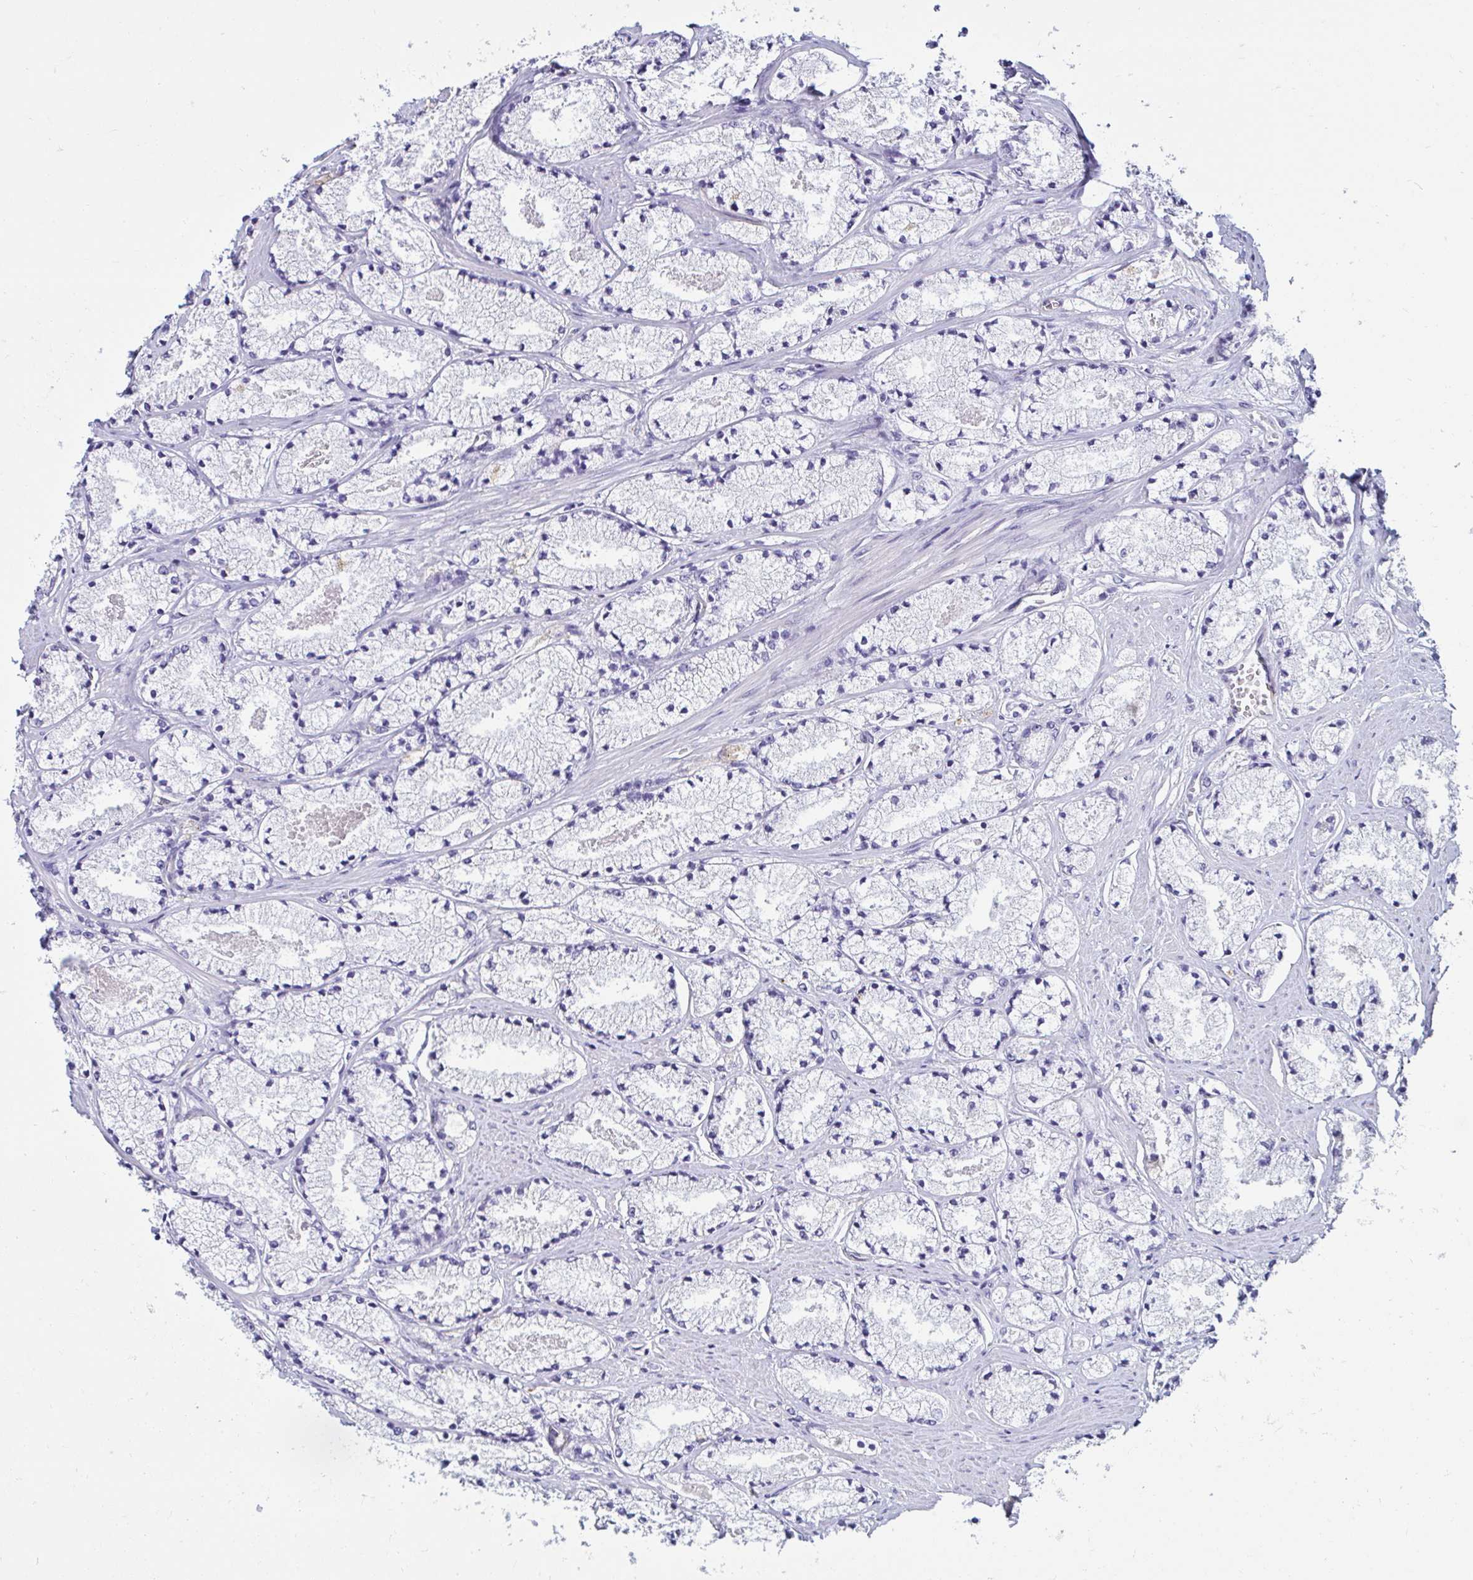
{"staining": {"intensity": "negative", "quantity": "none", "location": "none"}, "tissue": "prostate cancer", "cell_type": "Tumor cells", "image_type": "cancer", "snomed": [{"axis": "morphology", "description": "Adenocarcinoma, High grade"}, {"axis": "topography", "description": "Prostate"}], "caption": "Protein analysis of prostate cancer demonstrates no significant staining in tumor cells.", "gene": "ANKRD62", "patient": {"sex": "male", "age": 63}}